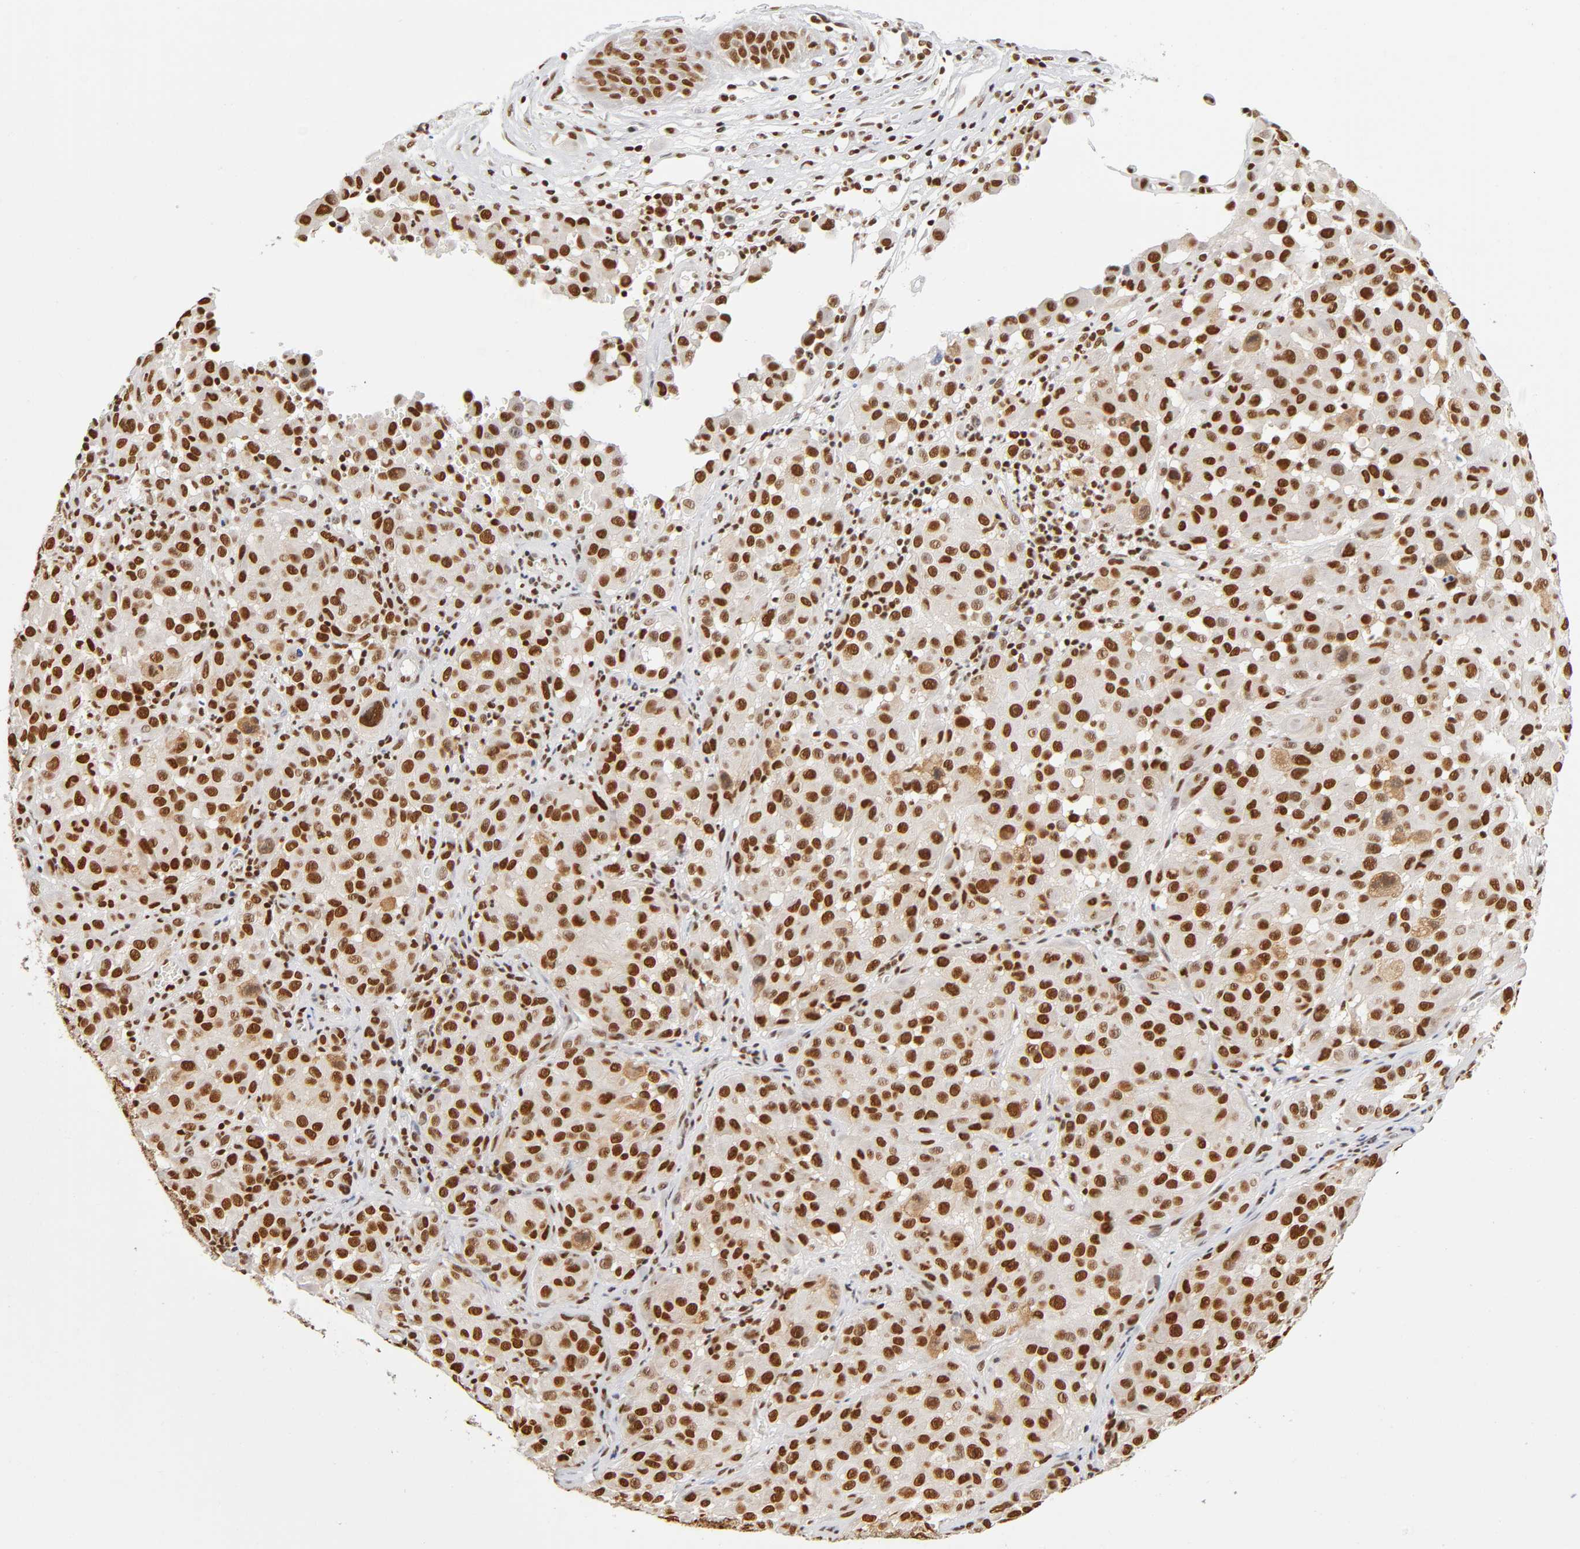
{"staining": {"intensity": "strong", "quantity": ">75%", "location": "nuclear"}, "tissue": "melanoma", "cell_type": "Tumor cells", "image_type": "cancer", "snomed": [{"axis": "morphology", "description": "Malignant melanoma, NOS"}, {"axis": "topography", "description": "Skin"}], "caption": "Human malignant melanoma stained for a protein (brown) exhibits strong nuclear positive positivity in approximately >75% of tumor cells.", "gene": "ILKAP", "patient": {"sex": "female", "age": 21}}